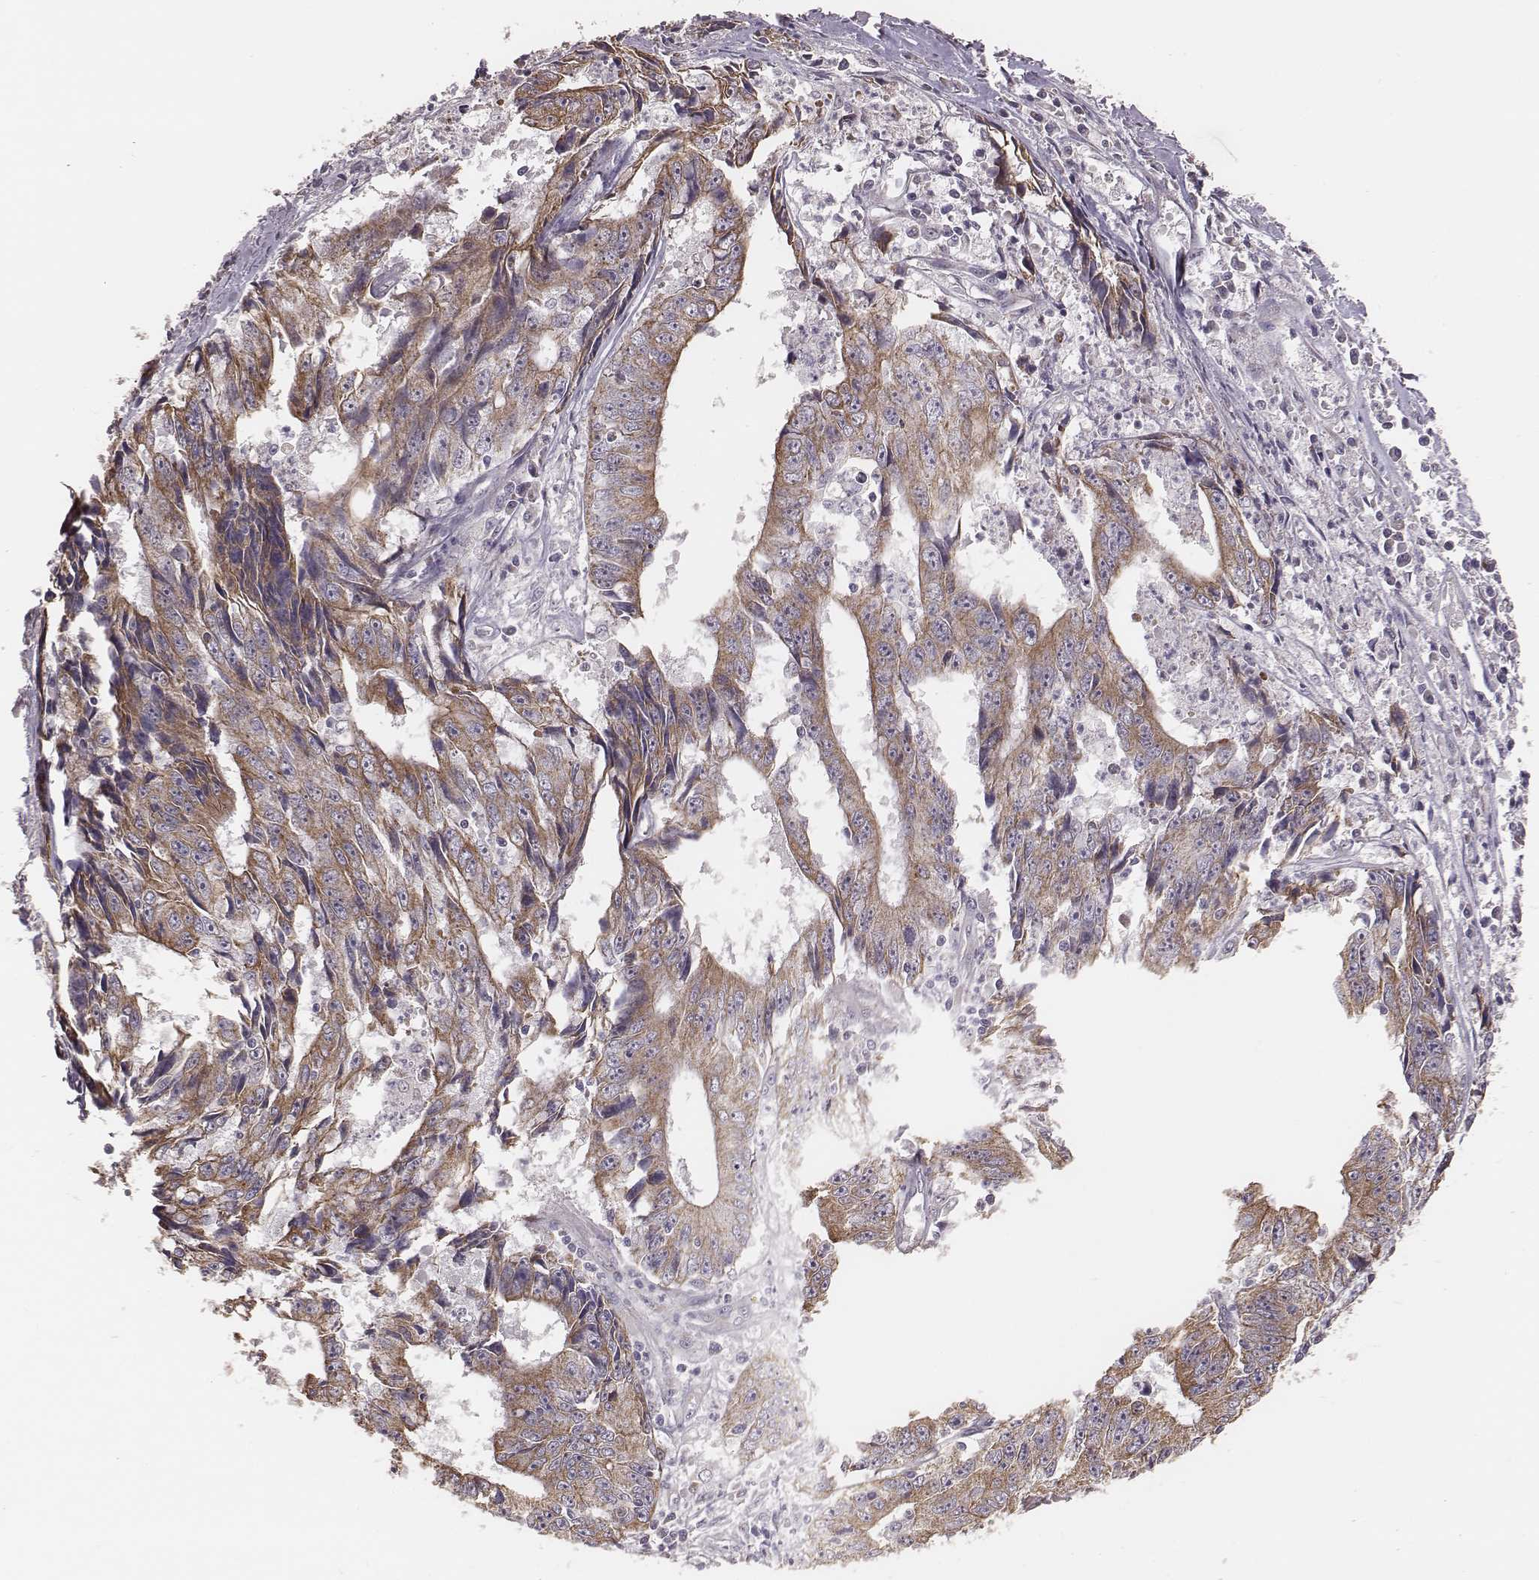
{"staining": {"intensity": "weak", "quantity": ">75%", "location": "cytoplasmic/membranous"}, "tissue": "liver cancer", "cell_type": "Tumor cells", "image_type": "cancer", "snomed": [{"axis": "morphology", "description": "Cholangiocarcinoma"}, {"axis": "topography", "description": "Liver"}], "caption": "High-magnification brightfield microscopy of cholangiocarcinoma (liver) stained with DAB (brown) and counterstained with hematoxylin (blue). tumor cells exhibit weak cytoplasmic/membranous positivity is seen in approximately>75% of cells.", "gene": "HAVCR1", "patient": {"sex": "male", "age": 65}}